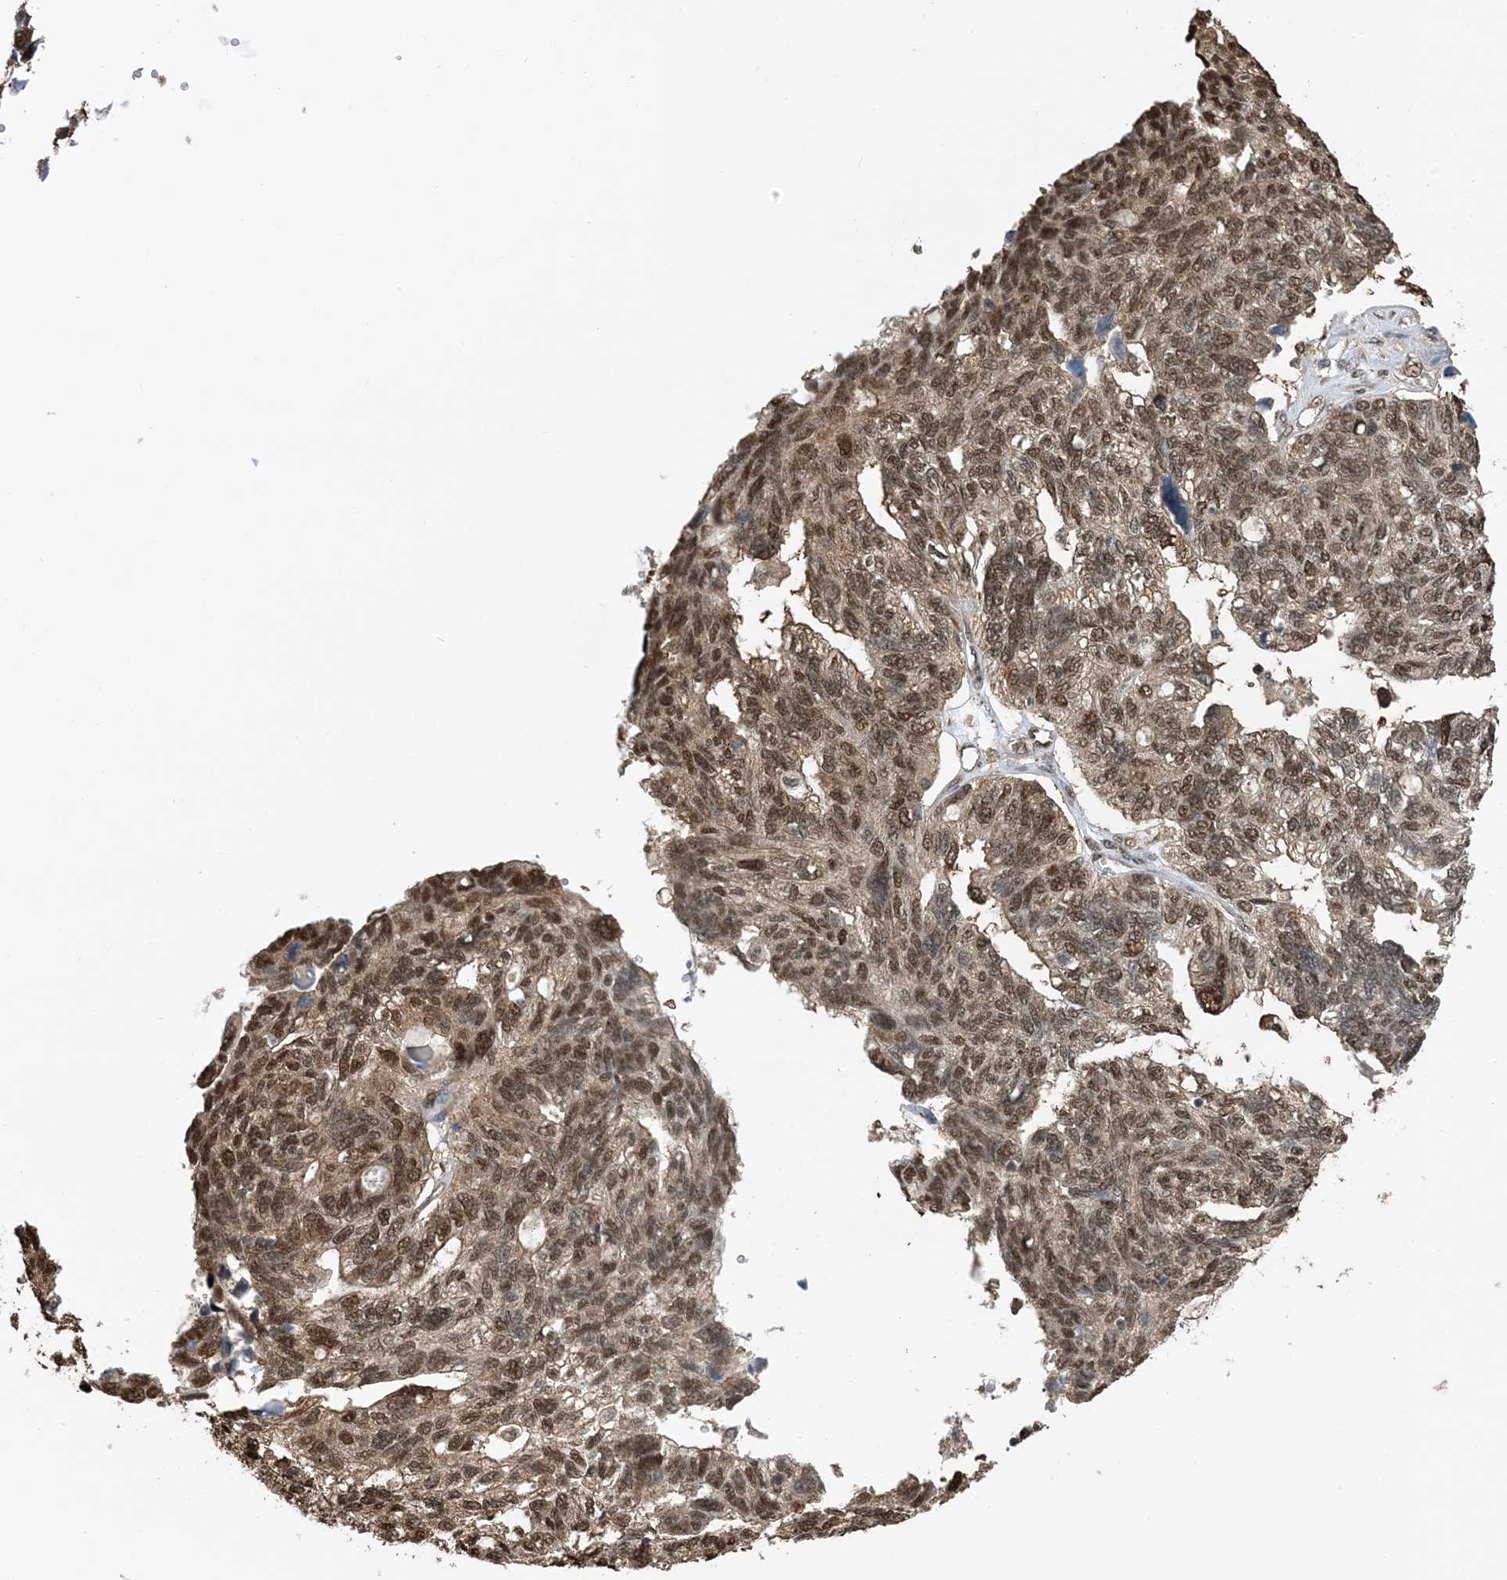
{"staining": {"intensity": "moderate", "quantity": ">75%", "location": "nuclear"}, "tissue": "ovarian cancer", "cell_type": "Tumor cells", "image_type": "cancer", "snomed": [{"axis": "morphology", "description": "Cystadenocarcinoma, serous, NOS"}, {"axis": "topography", "description": "Ovary"}], "caption": "Immunohistochemistry (DAB) staining of human ovarian serous cystadenocarcinoma demonstrates moderate nuclear protein staining in approximately >75% of tumor cells.", "gene": "HSPA1A", "patient": {"sex": "female", "age": 79}}